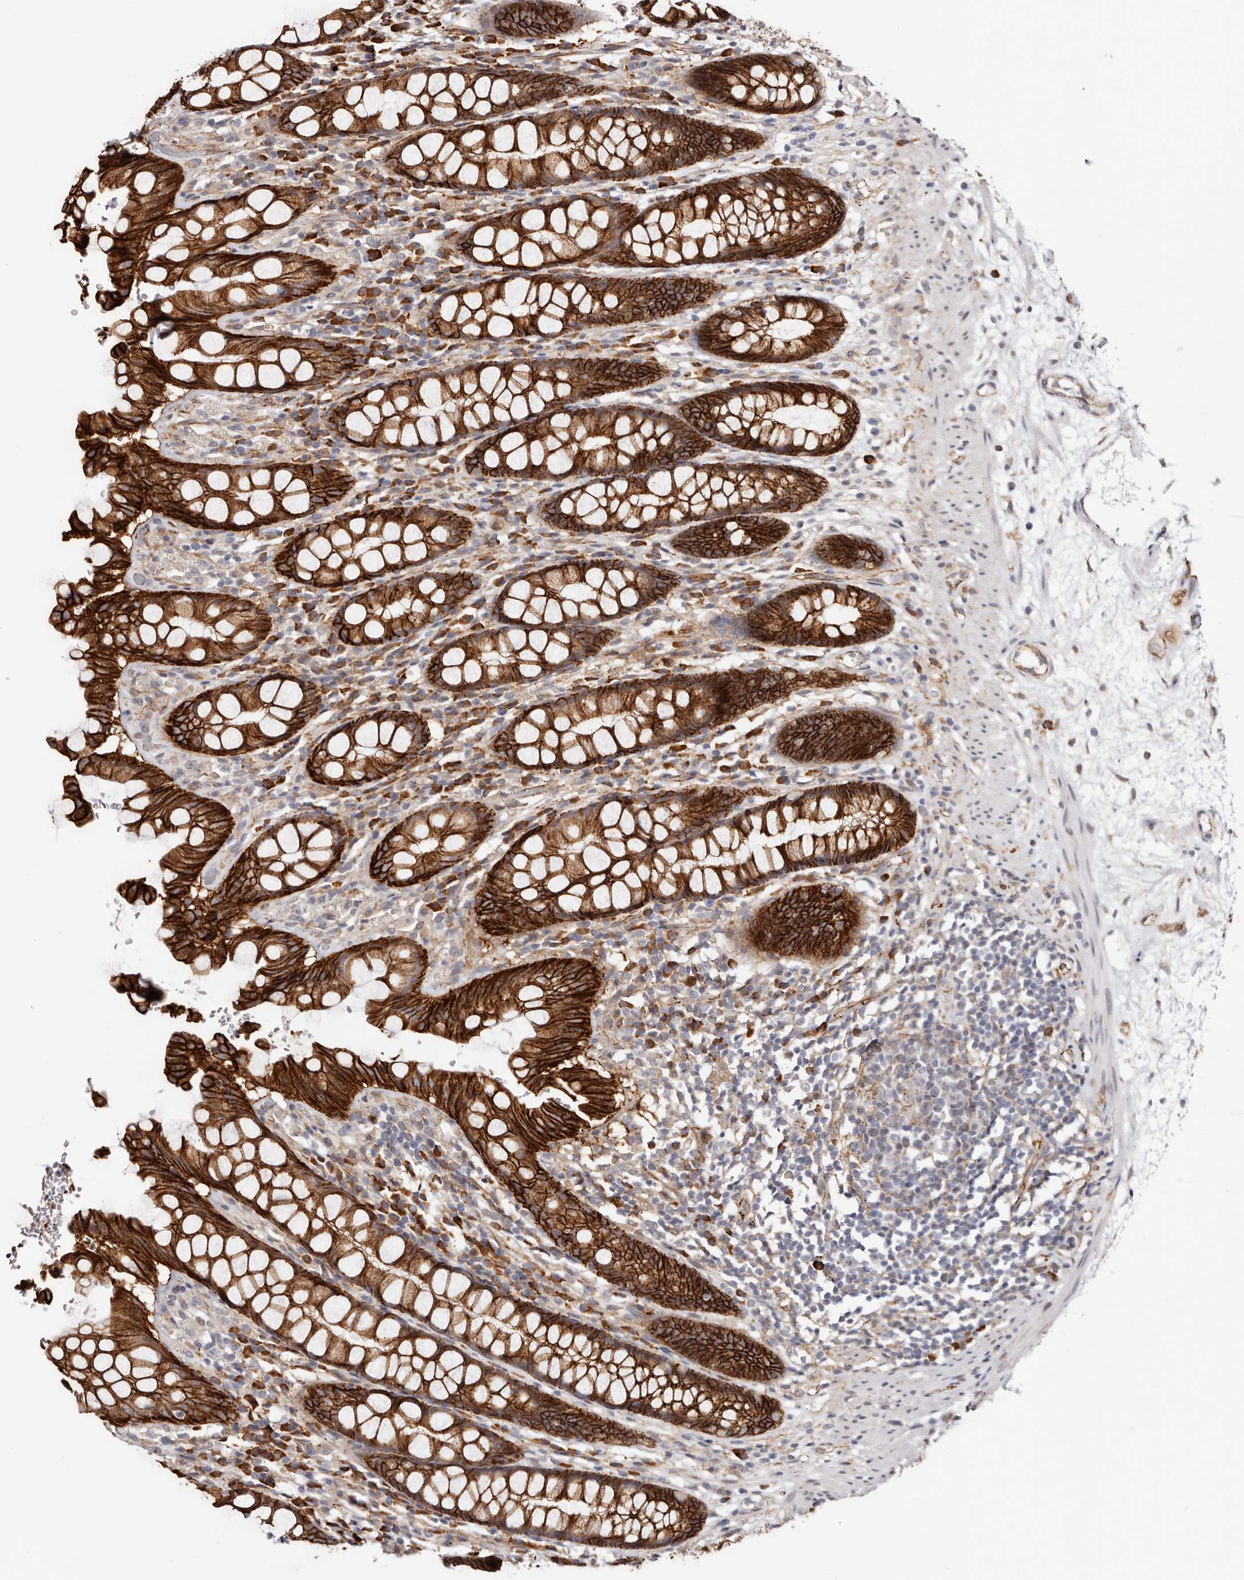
{"staining": {"intensity": "strong", "quantity": ">75%", "location": "cytoplasmic/membranous"}, "tissue": "rectum", "cell_type": "Glandular cells", "image_type": "normal", "snomed": [{"axis": "morphology", "description": "Normal tissue, NOS"}, {"axis": "topography", "description": "Rectum"}], "caption": "Protein staining of unremarkable rectum displays strong cytoplasmic/membranous staining in approximately >75% of glandular cells. Using DAB (3,3'-diaminobenzidine) (brown) and hematoxylin (blue) stains, captured at high magnification using brightfield microscopy.", "gene": "CTNNB1", "patient": {"sex": "male", "age": 64}}